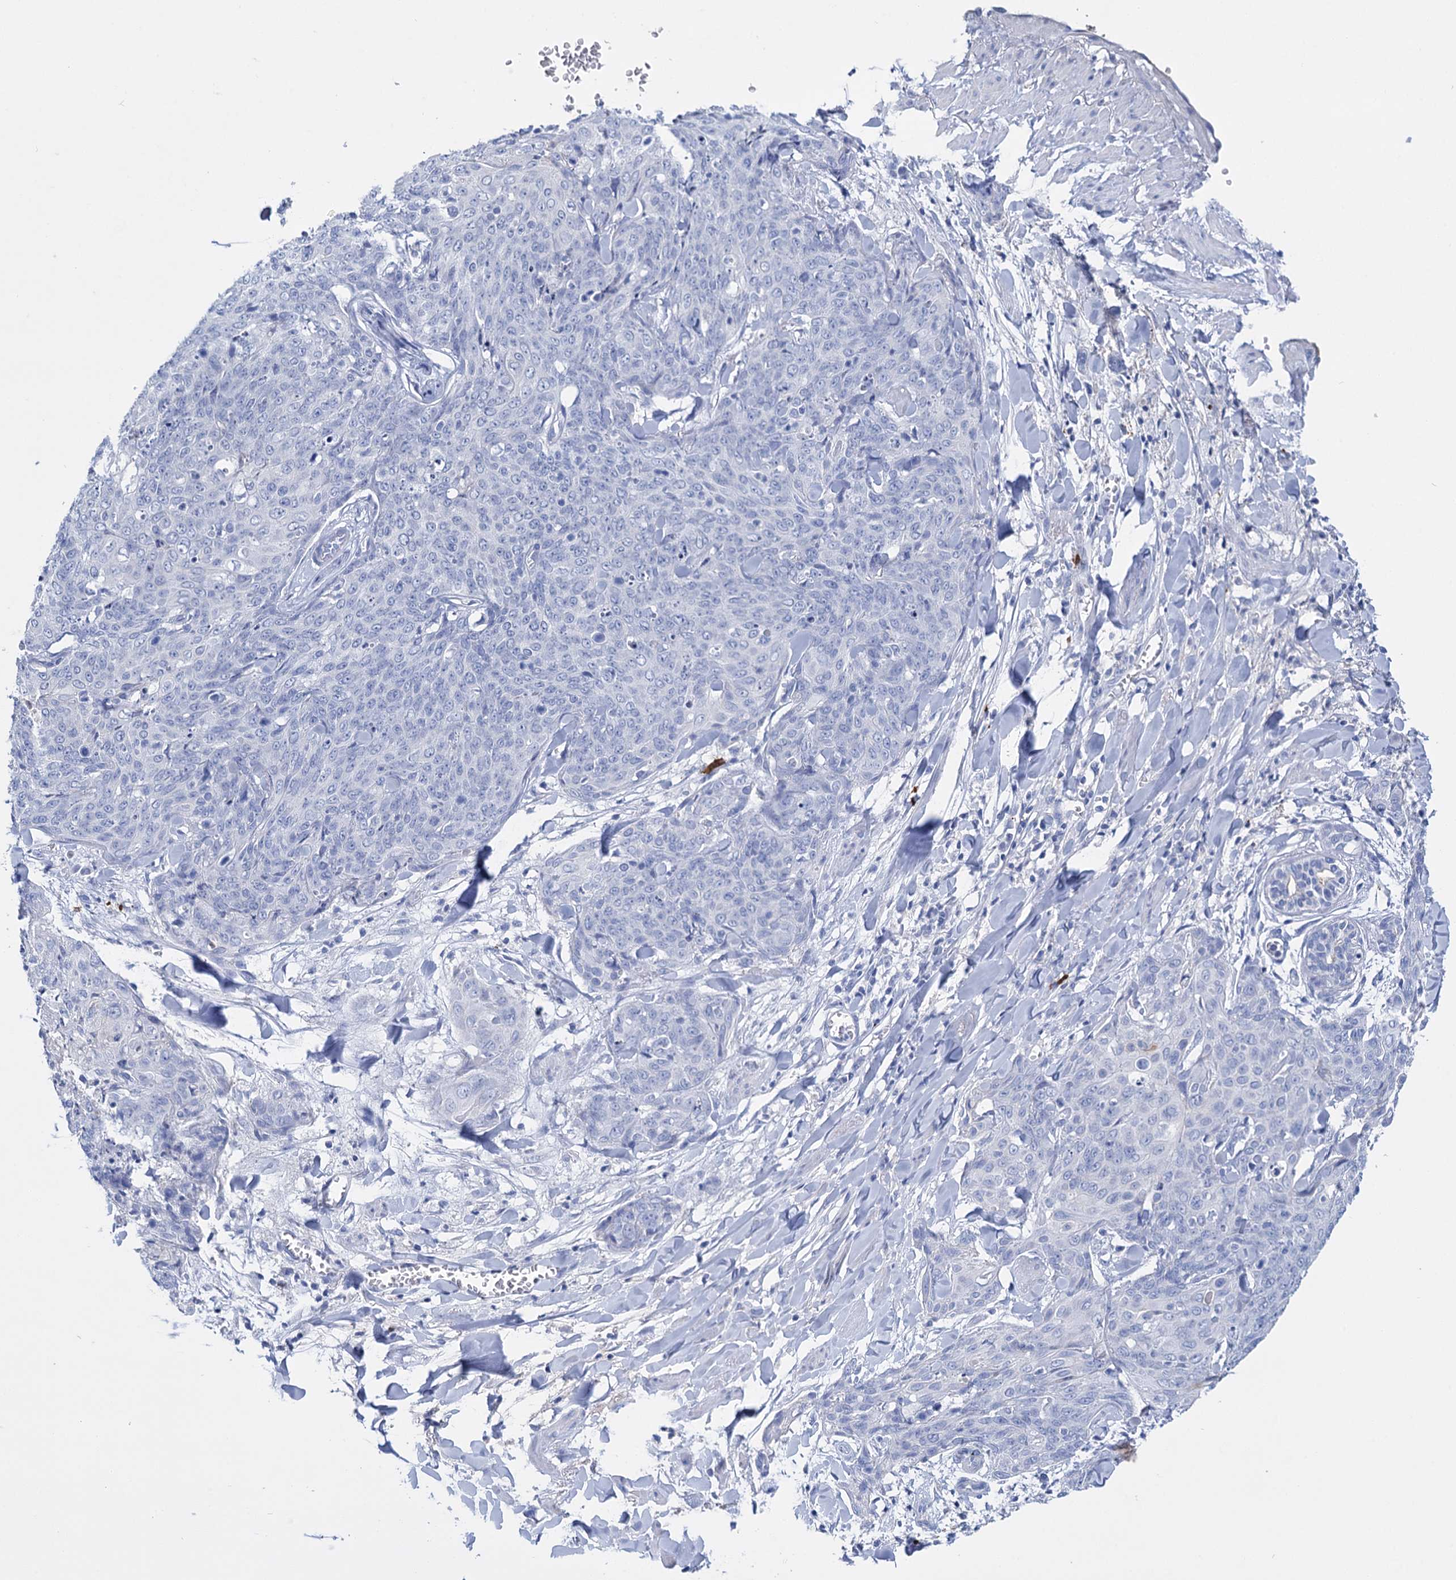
{"staining": {"intensity": "negative", "quantity": "none", "location": "none"}, "tissue": "skin cancer", "cell_type": "Tumor cells", "image_type": "cancer", "snomed": [{"axis": "morphology", "description": "Squamous cell carcinoma, NOS"}, {"axis": "topography", "description": "Skin"}, {"axis": "topography", "description": "Vulva"}], "caption": "A high-resolution histopathology image shows immunohistochemistry staining of skin squamous cell carcinoma, which exhibits no significant expression in tumor cells.", "gene": "FBXW12", "patient": {"sex": "female", "age": 85}}